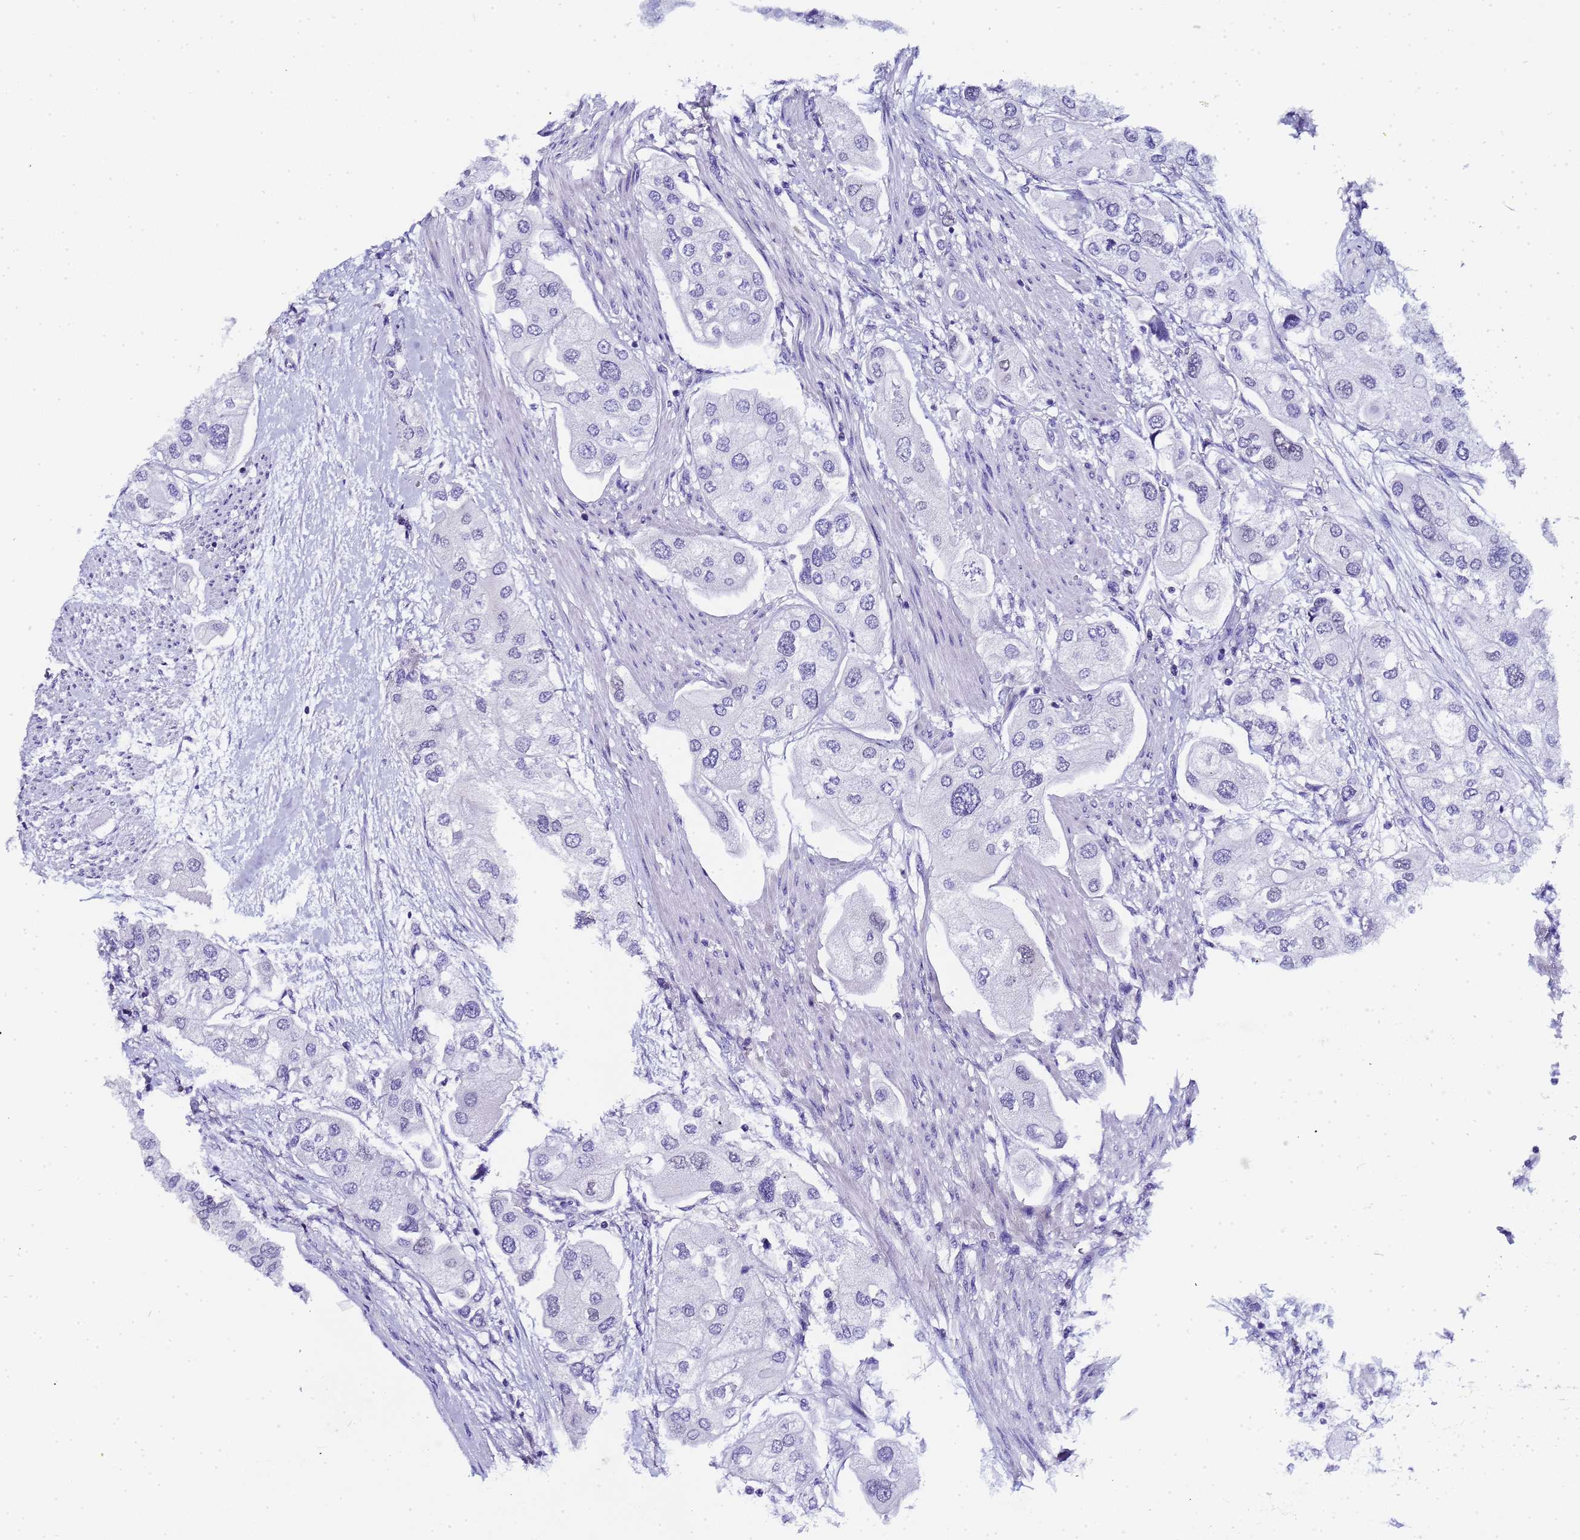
{"staining": {"intensity": "negative", "quantity": "none", "location": "none"}, "tissue": "urothelial cancer", "cell_type": "Tumor cells", "image_type": "cancer", "snomed": [{"axis": "morphology", "description": "Urothelial carcinoma, High grade"}, {"axis": "topography", "description": "Urinary bladder"}], "caption": "High magnification brightfield microscopy of urothelial carcinoma (high-grade) stained with DAB (brown) and counterstained with hematoxylin (blue): tumor cells show no significant positivity.", "gene": "CTRC", "patient": {"sex": "male", "age": 64}}